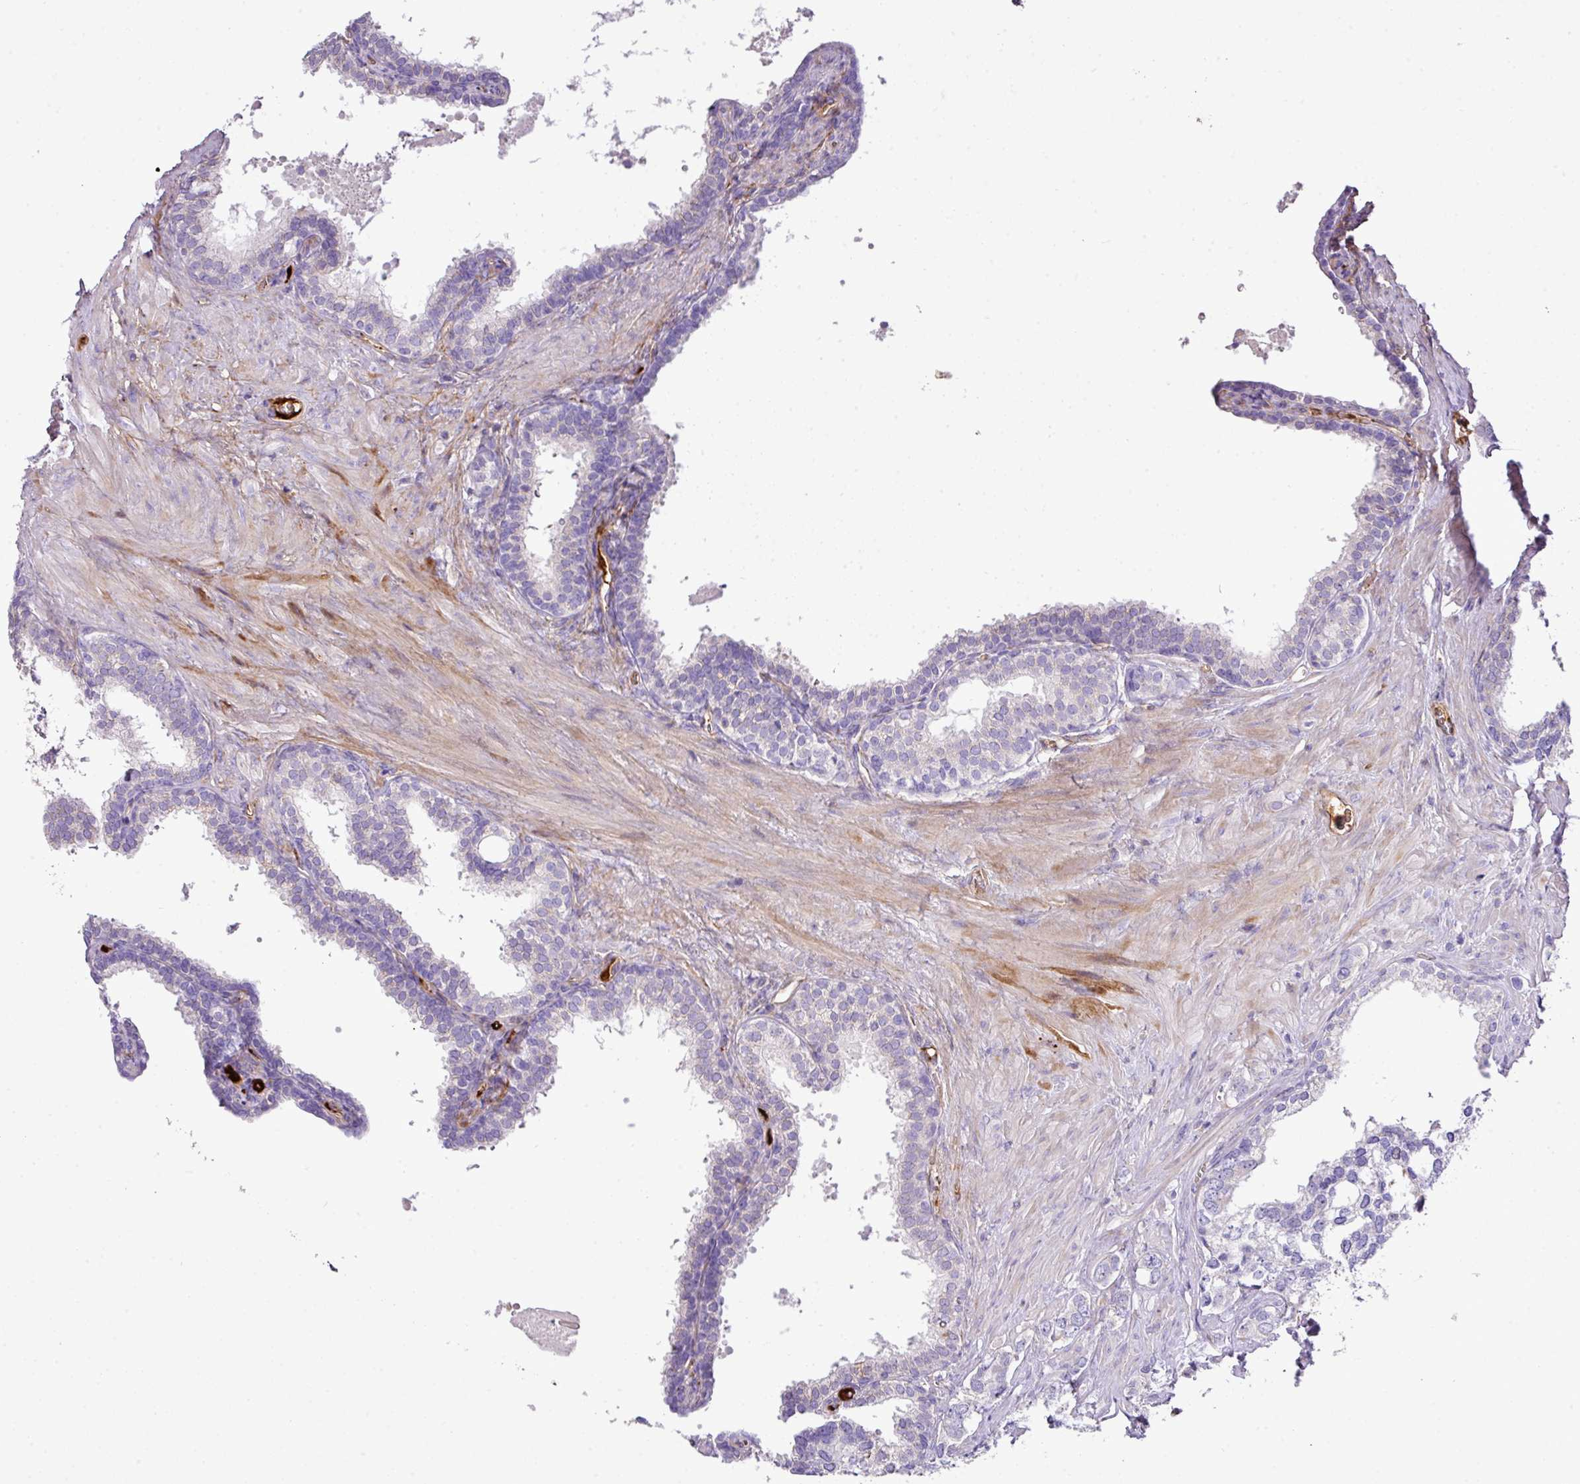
{"staining": {"intensity": "negative", "quantity": "none", "location": "none"}, "tissue": "prostate cancer", "cell_type": "Tumor cells", "image_type": "cancer", "snomed": [{"axis": "morphology", "description": "Adenocarcinoma, High grade"}, {"axis": "topography", "description": "Prostate"}], "caption": "Immunohistochemical staining of prostate cancer (high-grade adenocarcinoma) displays no significant positivity in tumor cells. The staining was performed using DAB (3,3'-diaminobenzidine) to visualize the protein expression in brown, while the nuclei were stained in blue with hematoxylin (Magnification: 20x).", "gene": "CTXN2", "patient": {"sex": "male", "age": 66}}